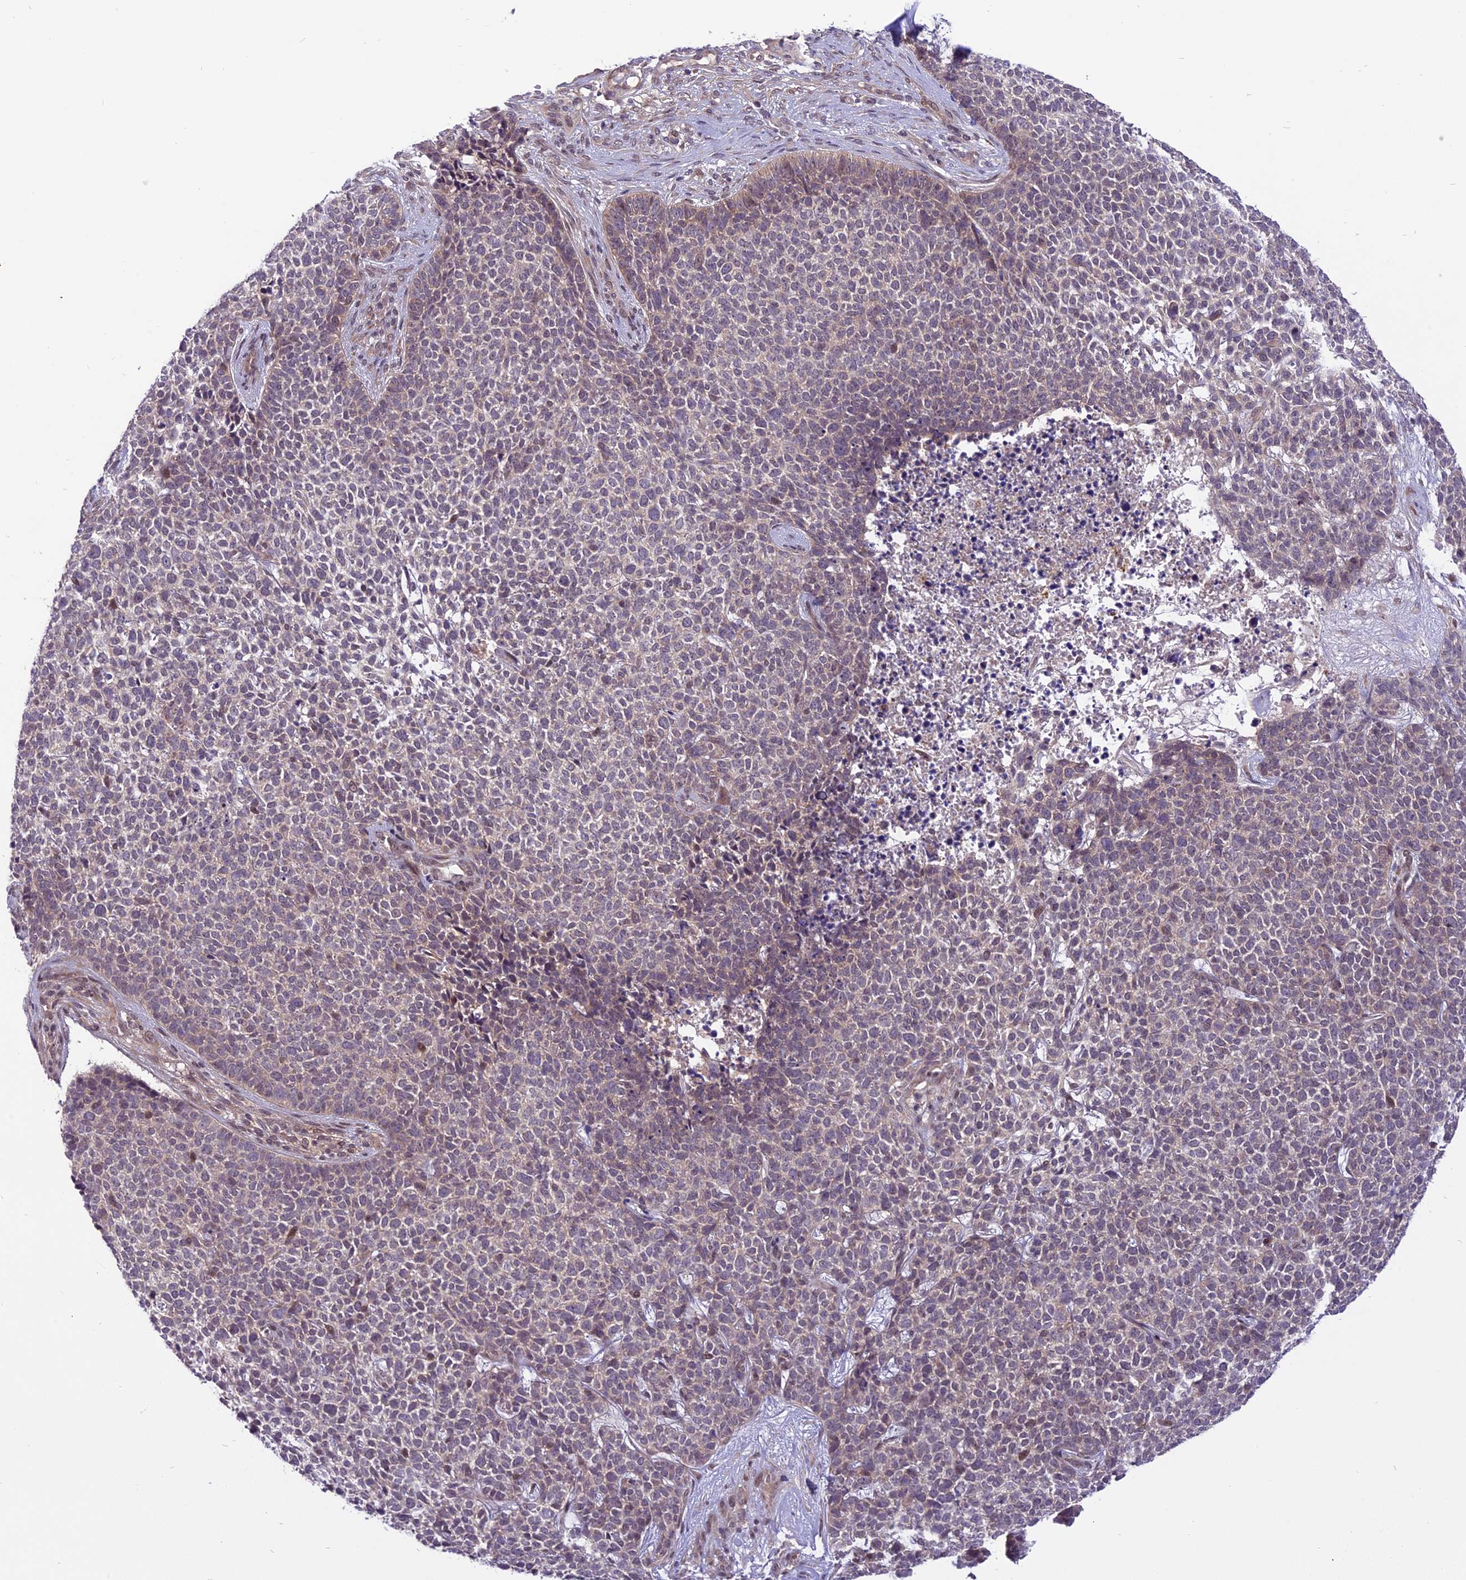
{"staining": {"intensity": "weak", "quantity": "<25%", "location": "cytoplasmic/membranous,nuclear"}, "tissue": "skin cancer", "cell_type": "Tumor cells", "image_type": "cancer", "snomed": [{"axis": "morphology", "description": "Basal cell carcinoma"}, {"axis": "topography", "description": "Skin"}], "caption": "An IHC micrograph of basal cell carcinoma (skin) is shown. There is no staining in tumor cells of basal cell carcinoma (skin).", "gene": "SPRED1", "patient": {"sex": "female", "age": 84}}